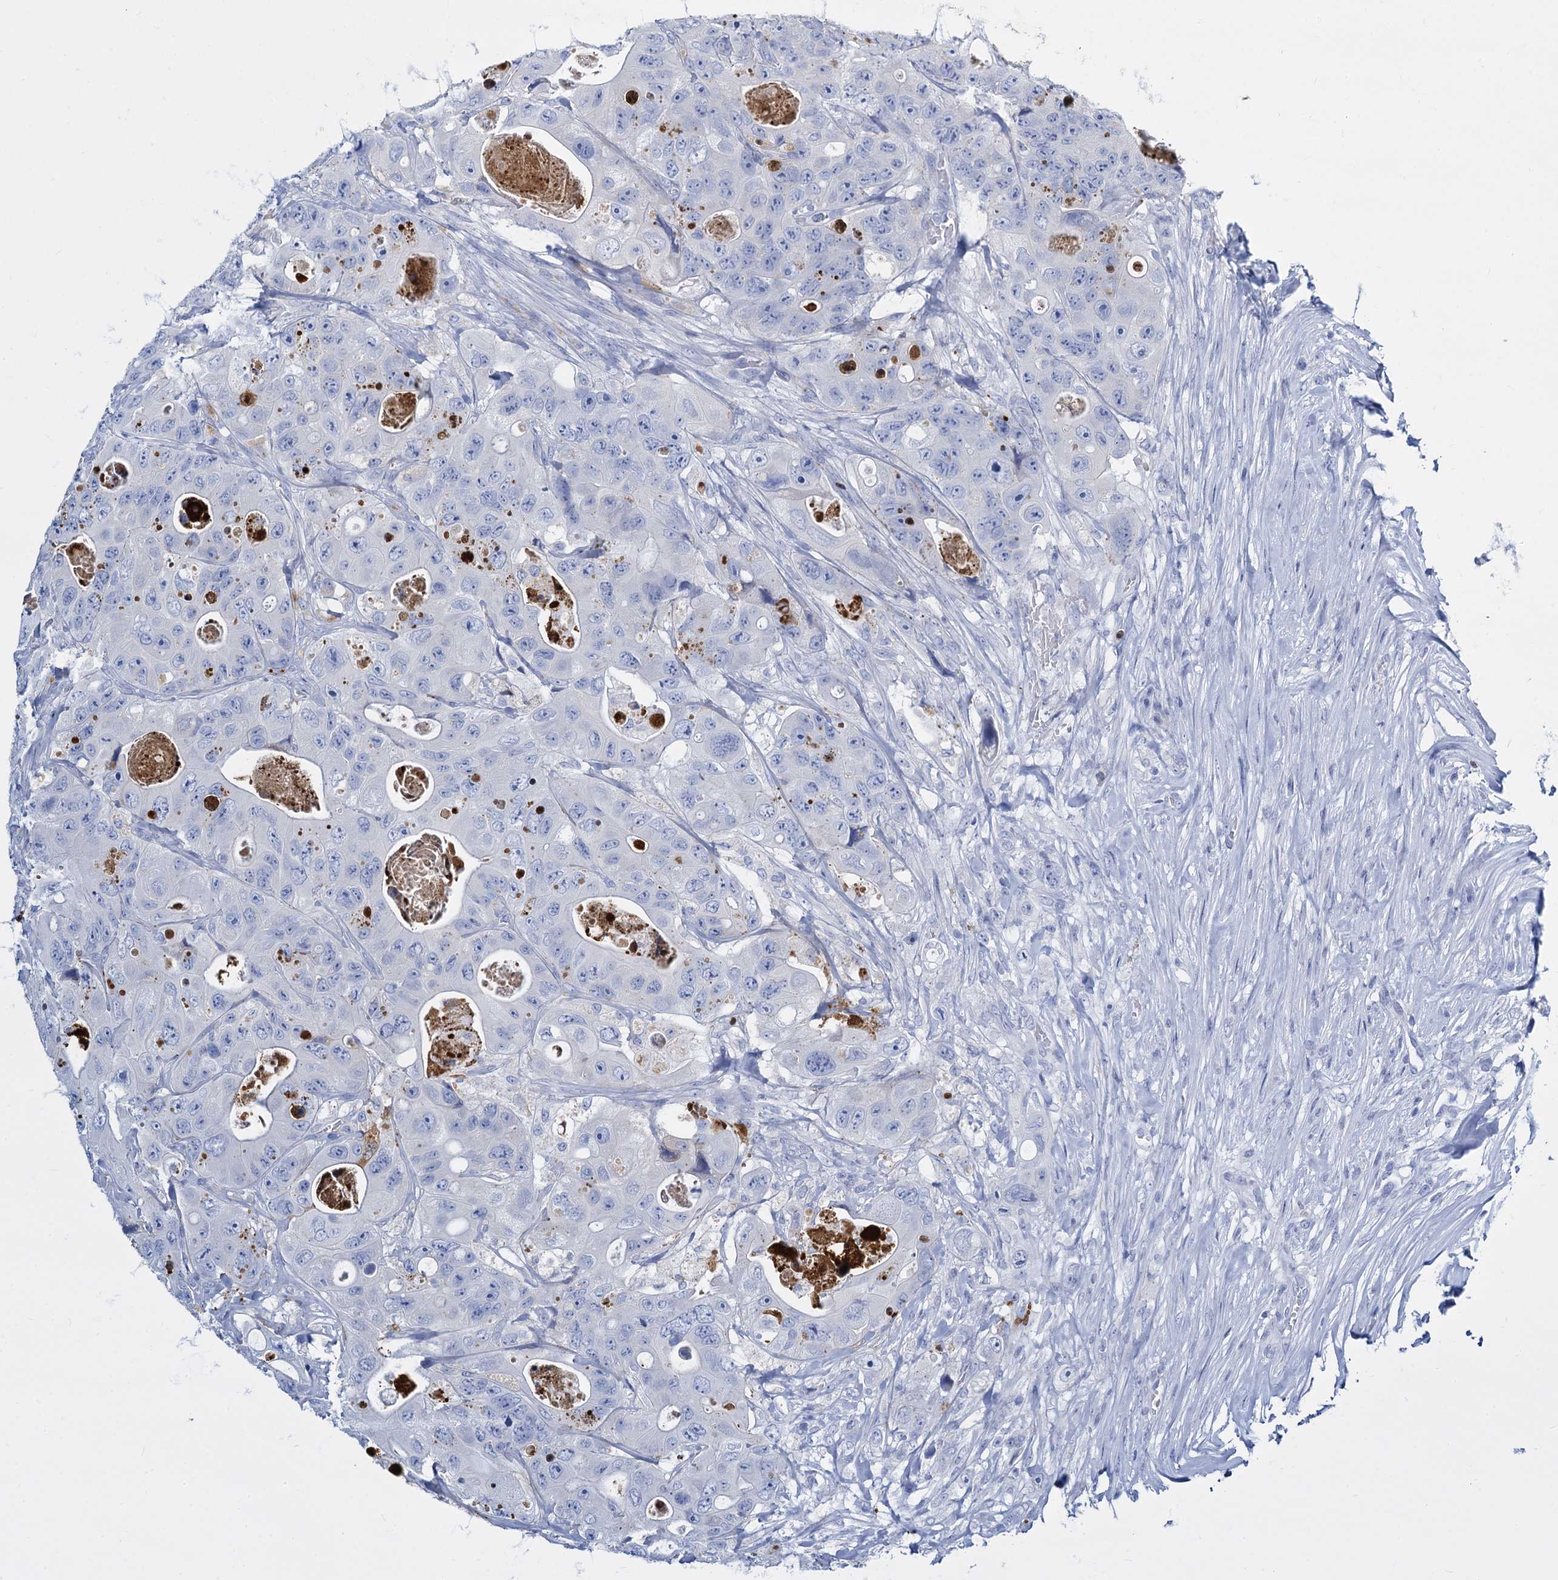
{"staining": {"intensity": "negative", "quantity": "none", "location": "none"}, "tissue": "colorectal cancer", "cell_type": "Tumor cells", "image_type": "cancer", "snomed": [{"axis": "morphology", "description": "Adenocarcinoma, NOS"}, {"axis": "topography", "description": "Colon"}], "caption": "This is a photomicrograph of IHC staining of colorectal cancer, which shows no staining in tumor cells.", "gene": "TRIM77", "patient": {"sex": "female", "age": 46}}